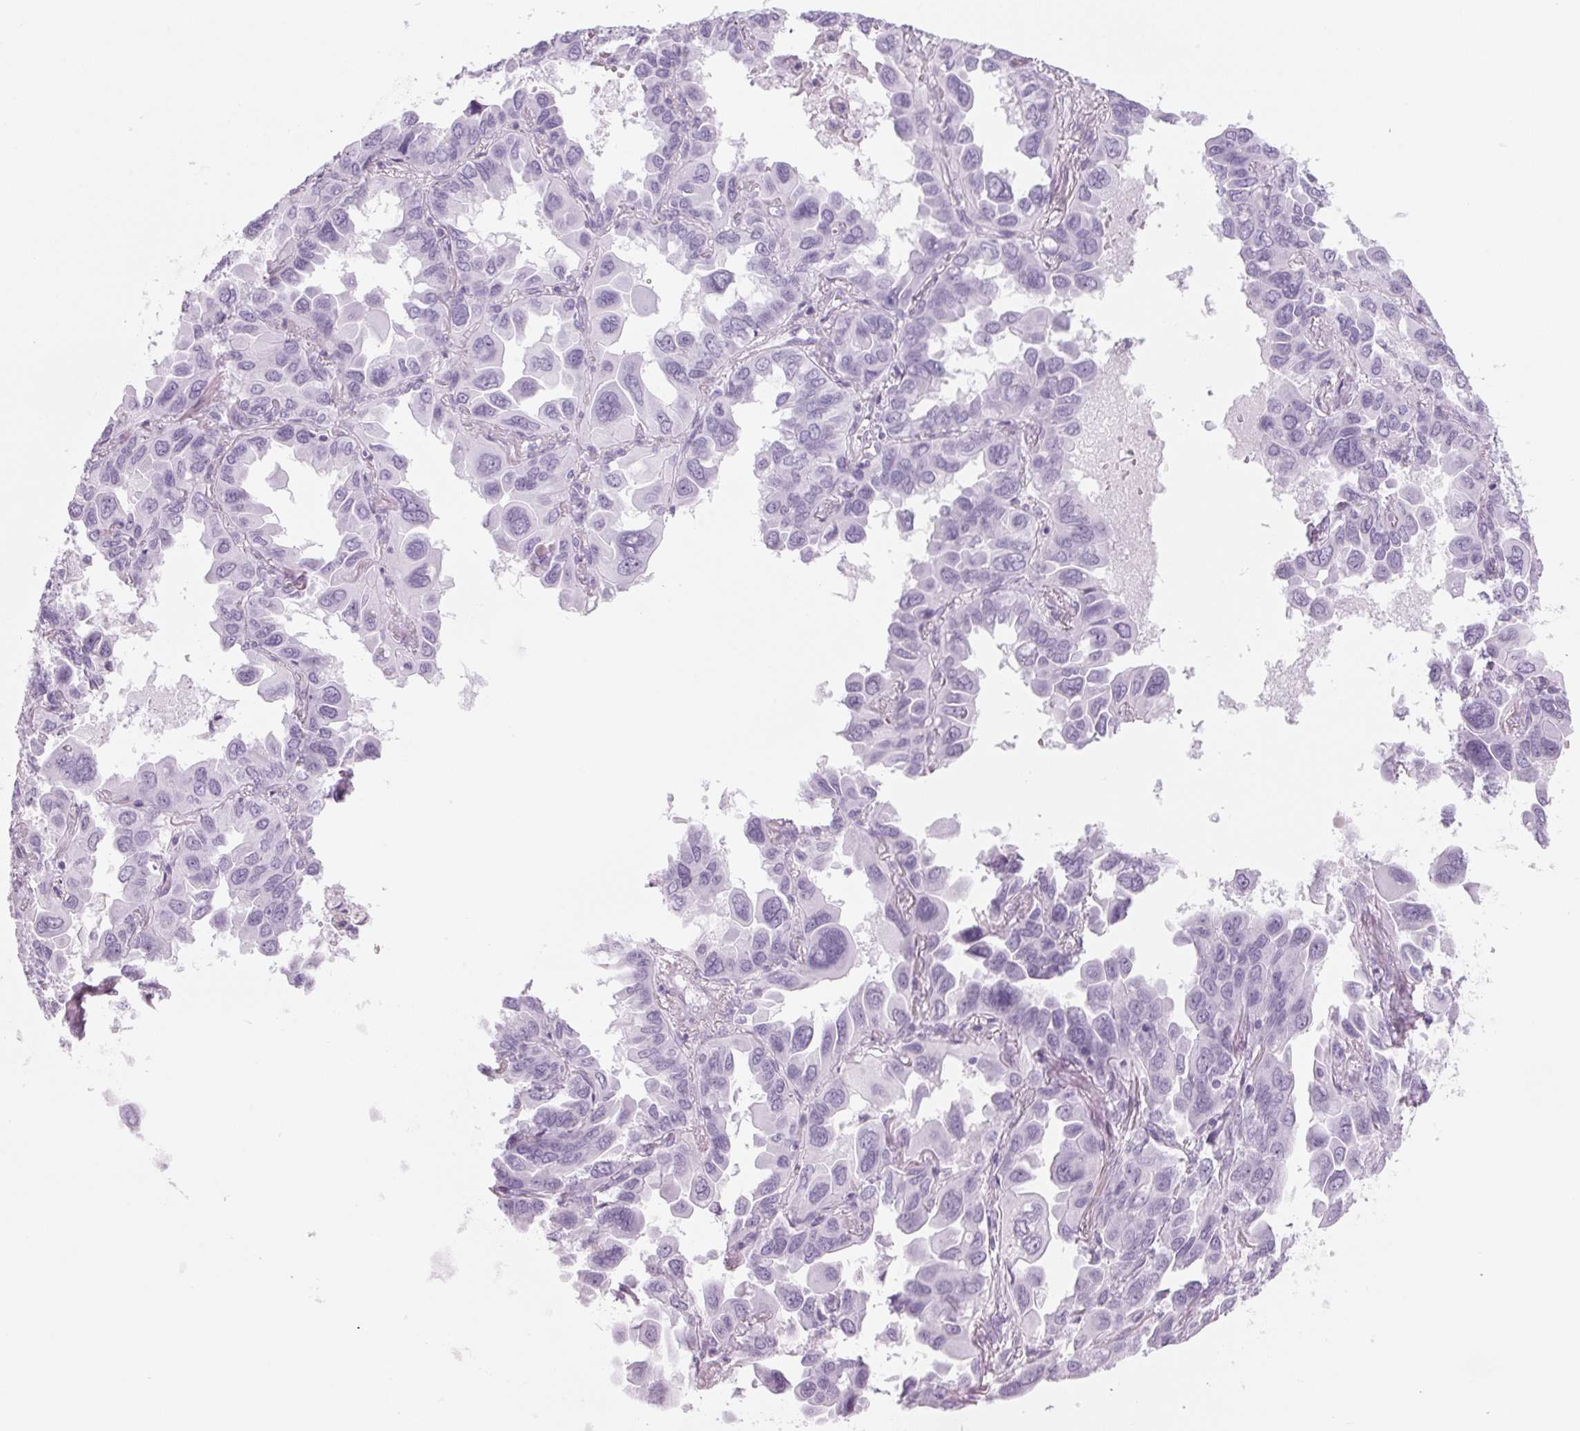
{"staining": {"intensity": "negative", "quantity": "none", "location": "none"}, "tissue": "lung cancer", "cell_type": "Tumor cells", "image_type": "cancer", "snomed": [{"axis": "morphology", "description": "Adenocarcinoma, NOS"}, {"axis": "topography", "description": "Lung"}], "caption": "DAB immunohistochemical staining of human lung cancer demonstrates no significant expression in tumor cells. (Stains: DAB IHC with hematoxylin counter stain, Microscopy: brightfield microscopy at high magnification).", "gene": "DNTTIP2", "patient": {"sex": "male", "age": 64}}